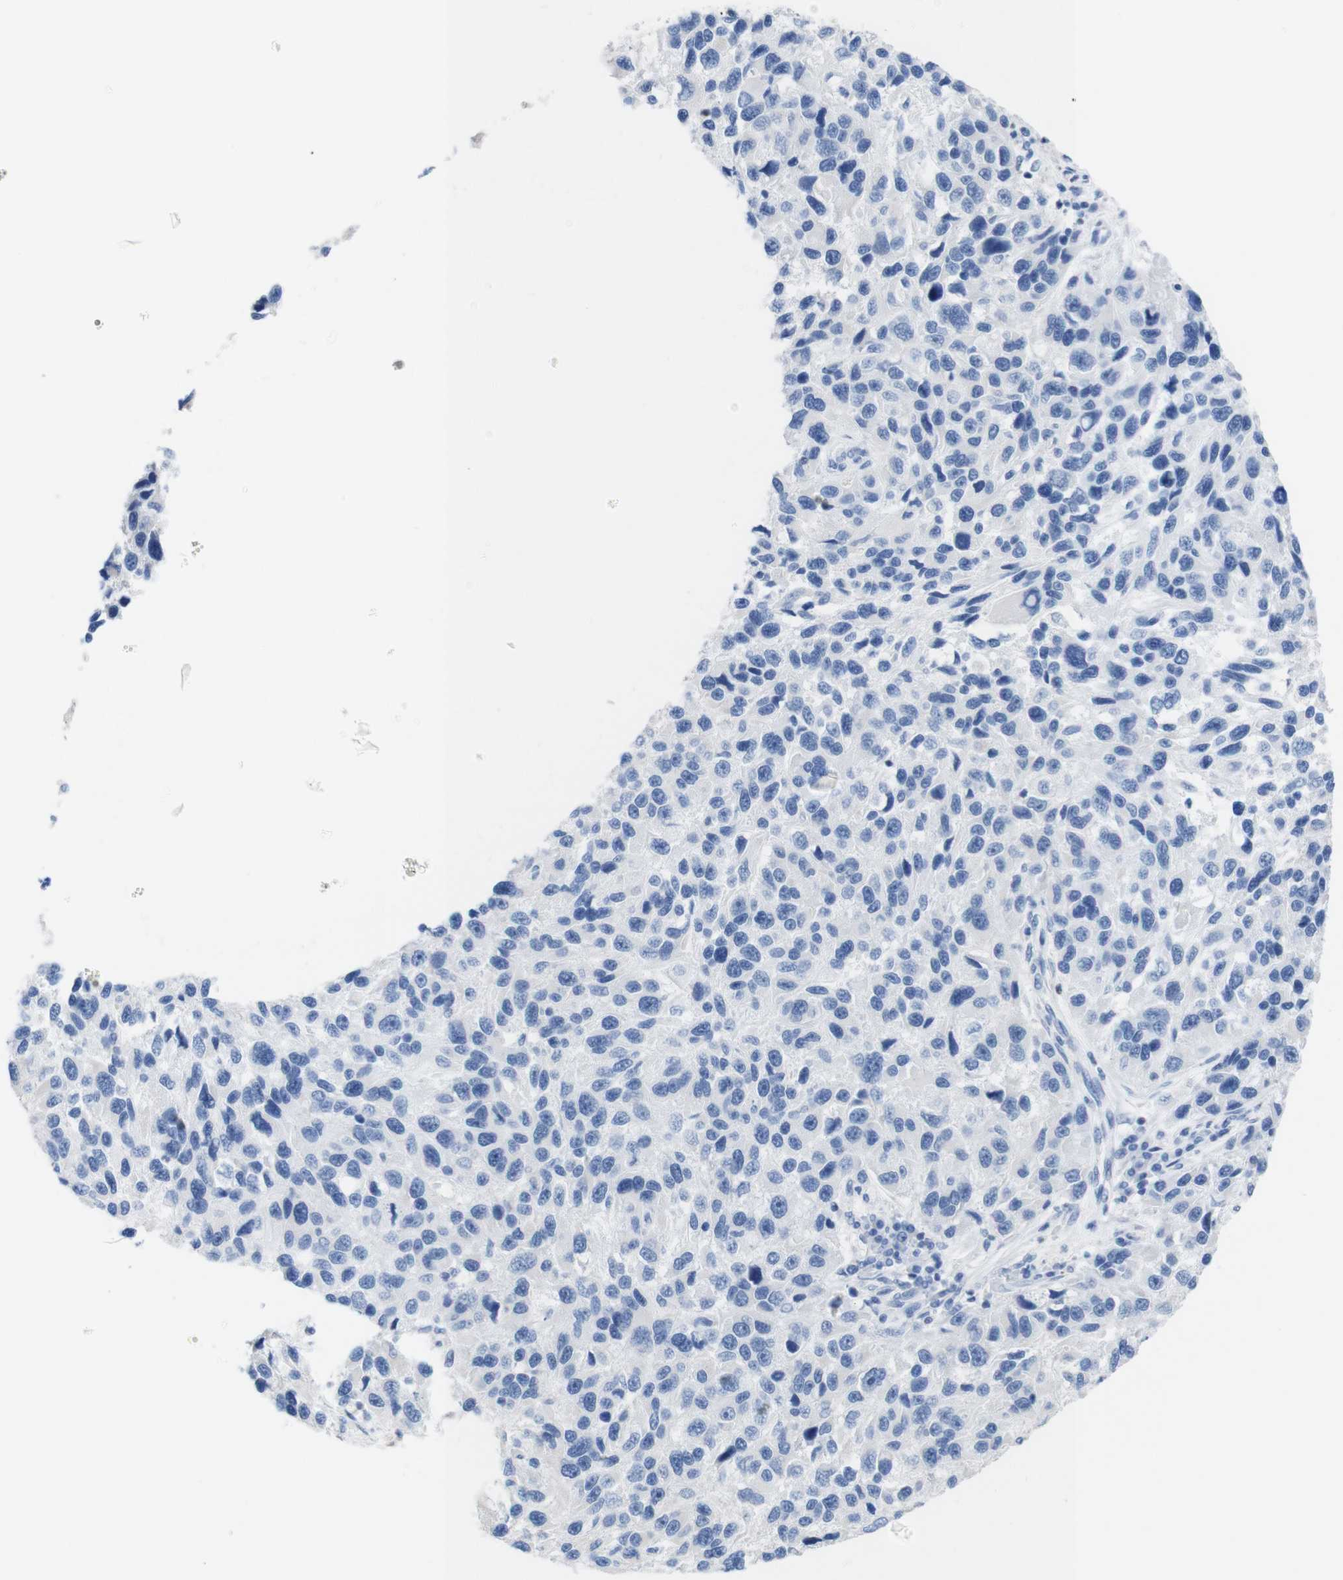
{"staining": {"intensity": "negative", "quantity": "none", "location": "none"}, "tissue": "melanoma", "cell_type": "Tumor cells", "image_type": "cancer", "snomed": [{"axis": "morphology", "description": "Malignant melanoma, NOS"}, {"axis": "topography", "description": "Skin"}], "caption": "High magnification brightfield microscopy of melanoma stained with DAB (brown) and counterstained with hematoxylin (blue): tumor cells show no significant staining. (DAB (3,3'-diaminobenzidine) immunohistochemistry with hematoxylin counter stain).", "gene": "LAG3", "patient": {"sex": "male", "age": 53}}